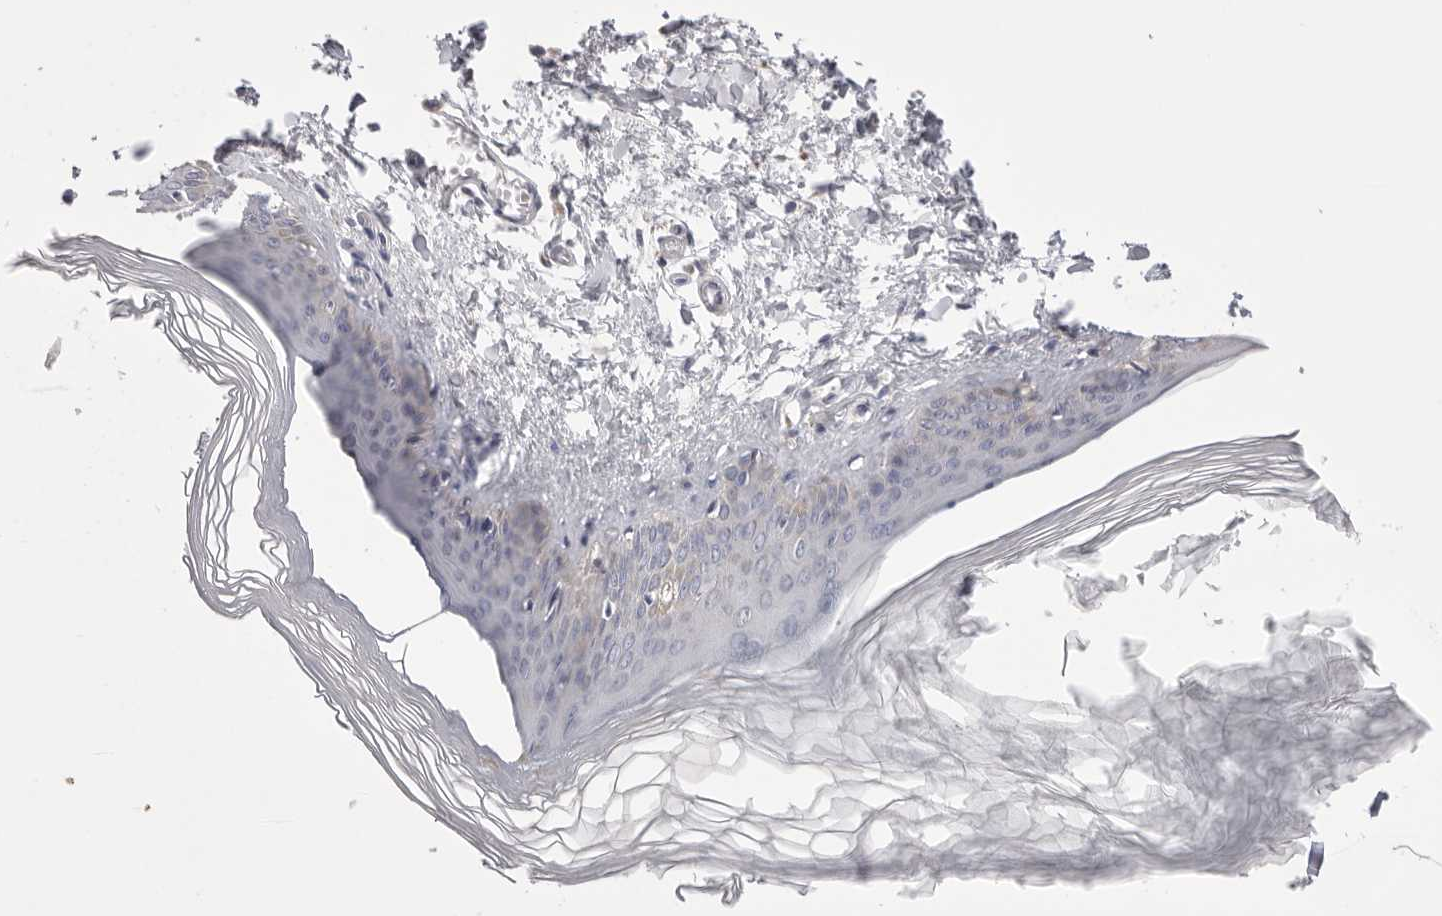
{"staining": {"intensity": "negative", "quantity": "none", "location": "none"}, "tissue": "skin", "cell_type": "Fibroblasts", "image_type": "normal", "snomed": [{"axis": "morphology", "description": "Normal tissue, NOS"}, {"axis": "topography", "description": "Skin"}], "caption": "Histopathology image shows no significant protein positivity in fibroblasts of benign skin. (DAB immunohistochemistry (IHC) visualized using brightfield microscopy, high magnification).", "gene": "VDAC3", "patient": {"sex": "female", "age": 27}}